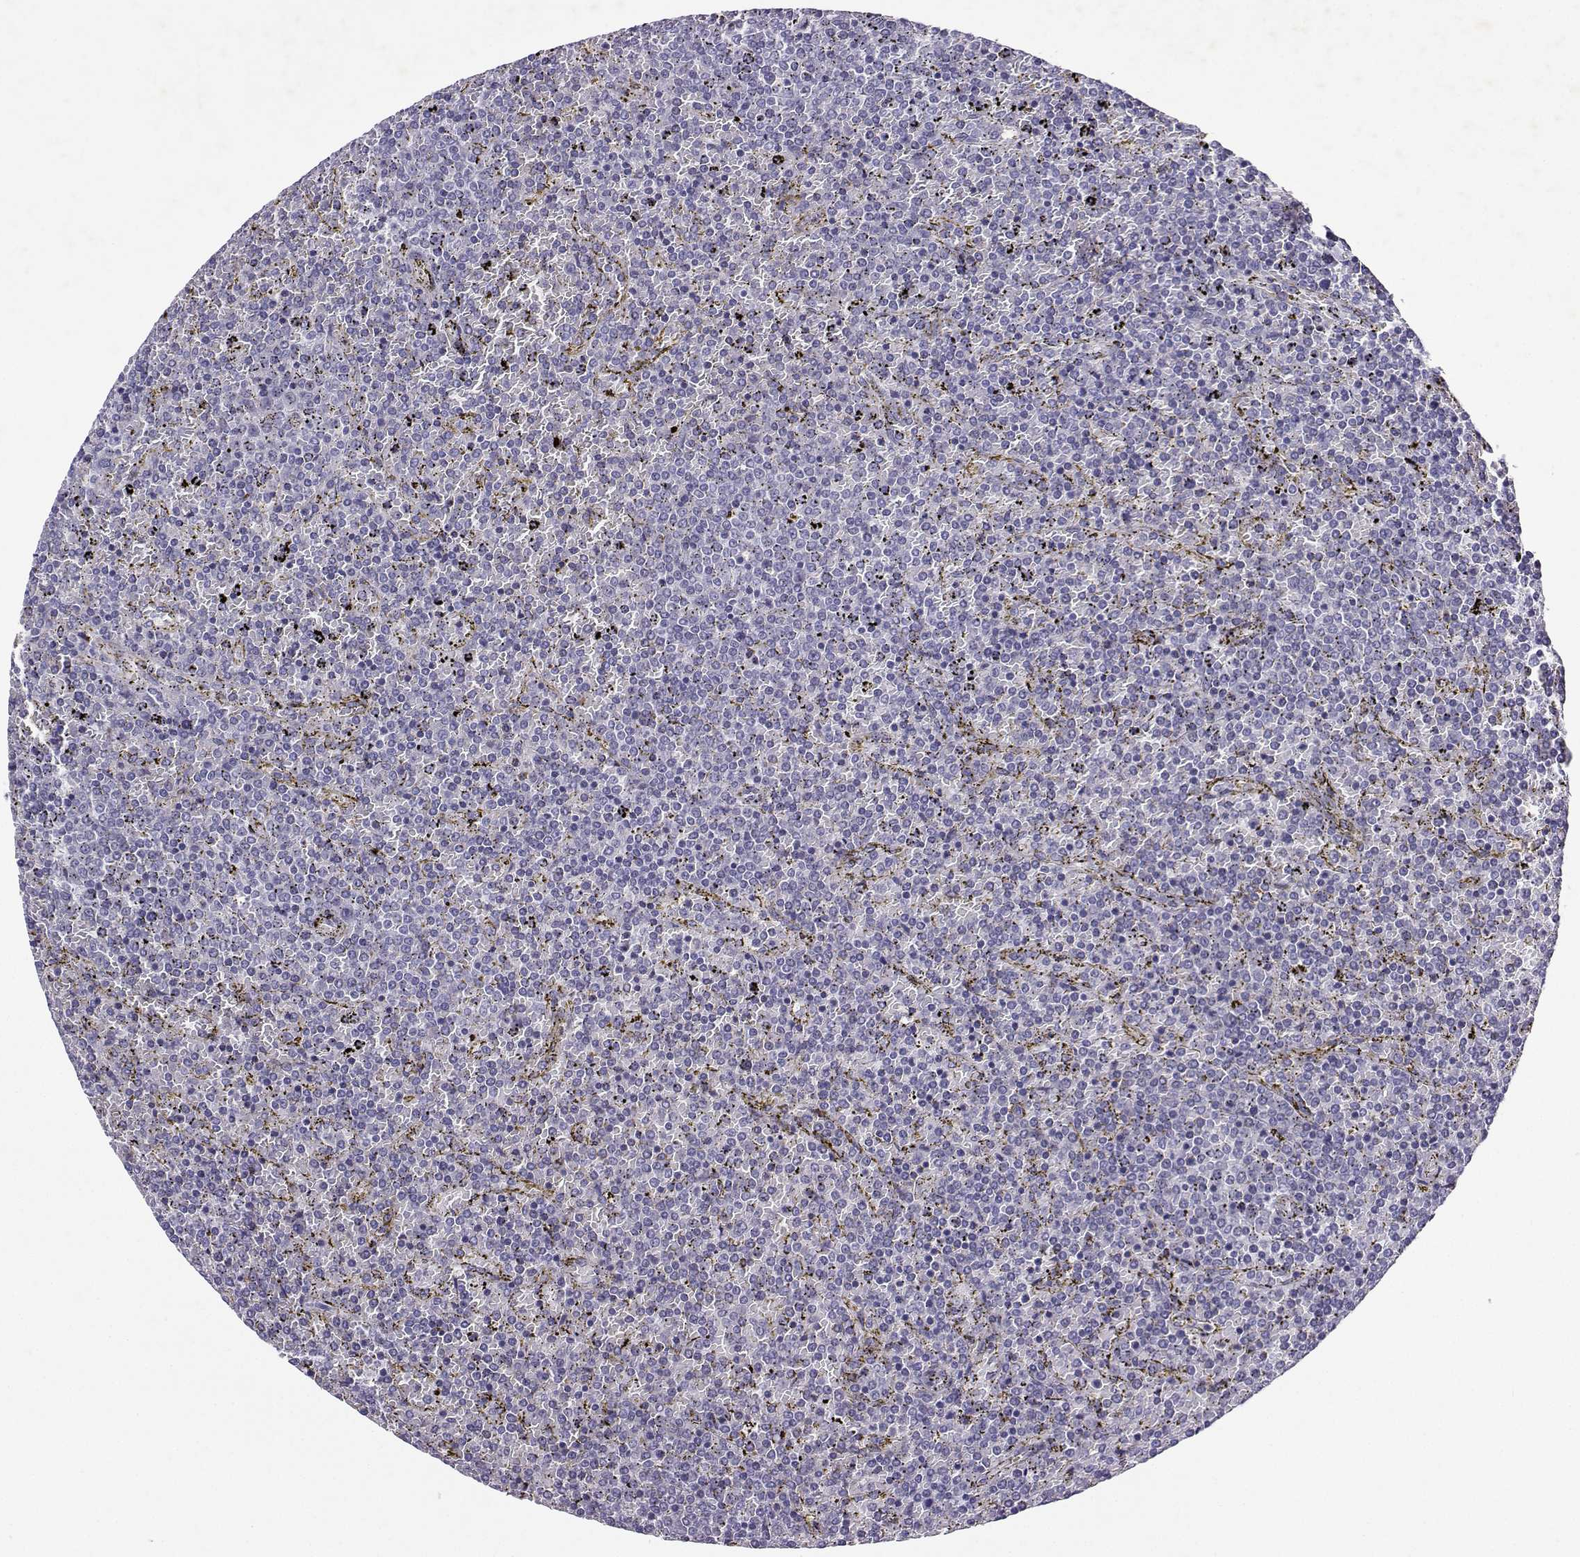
{"staining": {"intensity": "negative", "quantity": "none", "location": "none"}, "tissue": "lymphoma", "cell_type": "Tumor cells", "image_type": "cancer", "snomed": [{"axis": "morphology", "description": "Malignant lymphoma, non-Hodgkin's type, Low grade"}, {"axis": "topography", "description": "Spleen"}], "caption": "Immunohistochemical staining of low-grade malignant lymphoma, non-Hodgkin's type shows no significant staining in tumor cells. The staining is performed using DAB brown chromogen with nuclei counter-stained in using hematoxylin.", "gene": "GRIK4", "patient": {"sex": "female", "age": 77}}